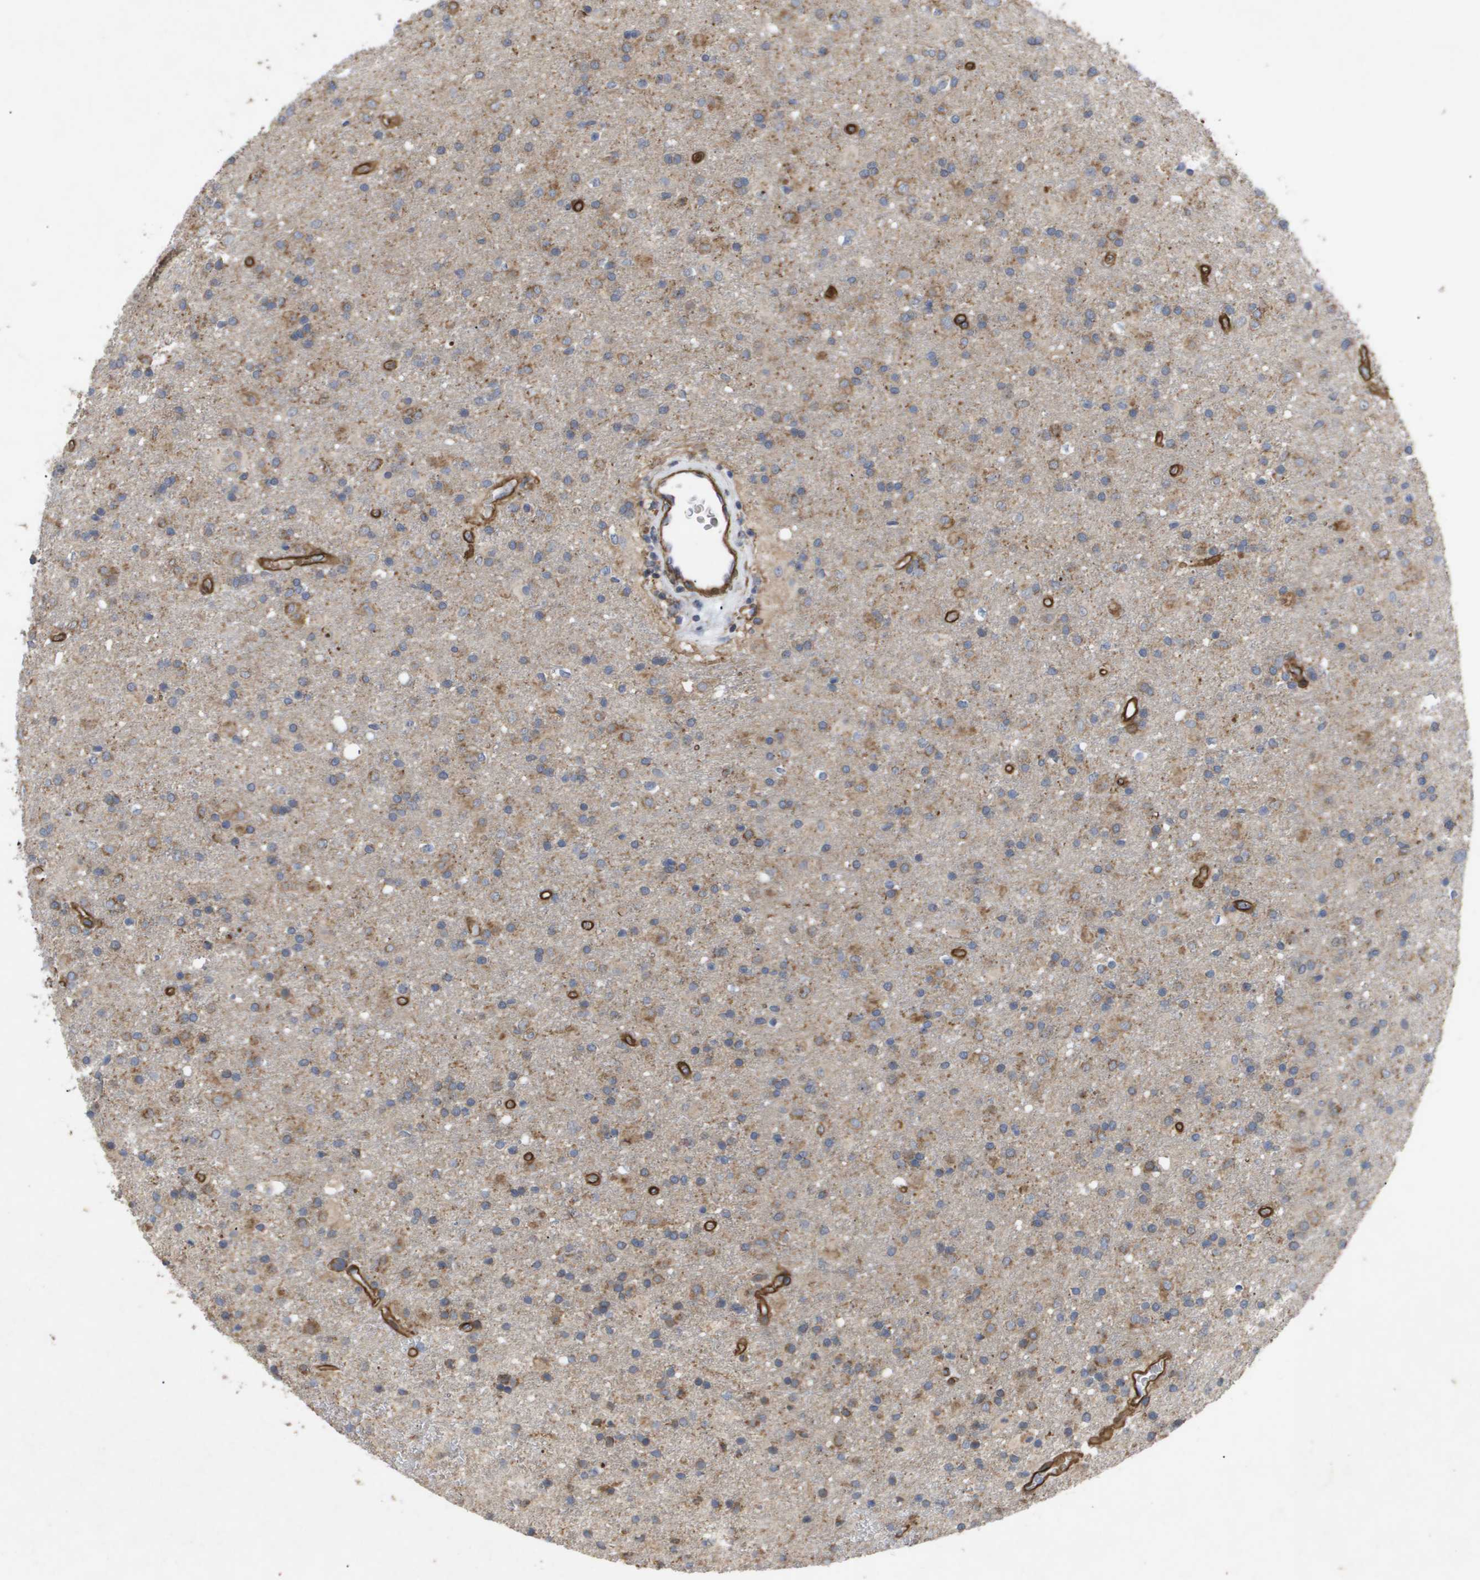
{"staining": {"intensity": "moderate", "quantity": ">75%", "location": "cytoplasmic/membranous"}, "tissue": "glioma", "cell_type": "Tumor cells", "image_type": "cancer", "snomed": [{"axis": "morphology", "description": "Glioma, malignant, Low grade"}, {"axis": "topography", "description": "Brain"}], "caption": "Malignant low-grade glioma was stained to show a protein in brown. There is medium levels of moderate cytoplasmic/membranous expression in about >75% of tumor cells.", "gene": "TNS1", "patient": {"sex": "male", "age": 65}}